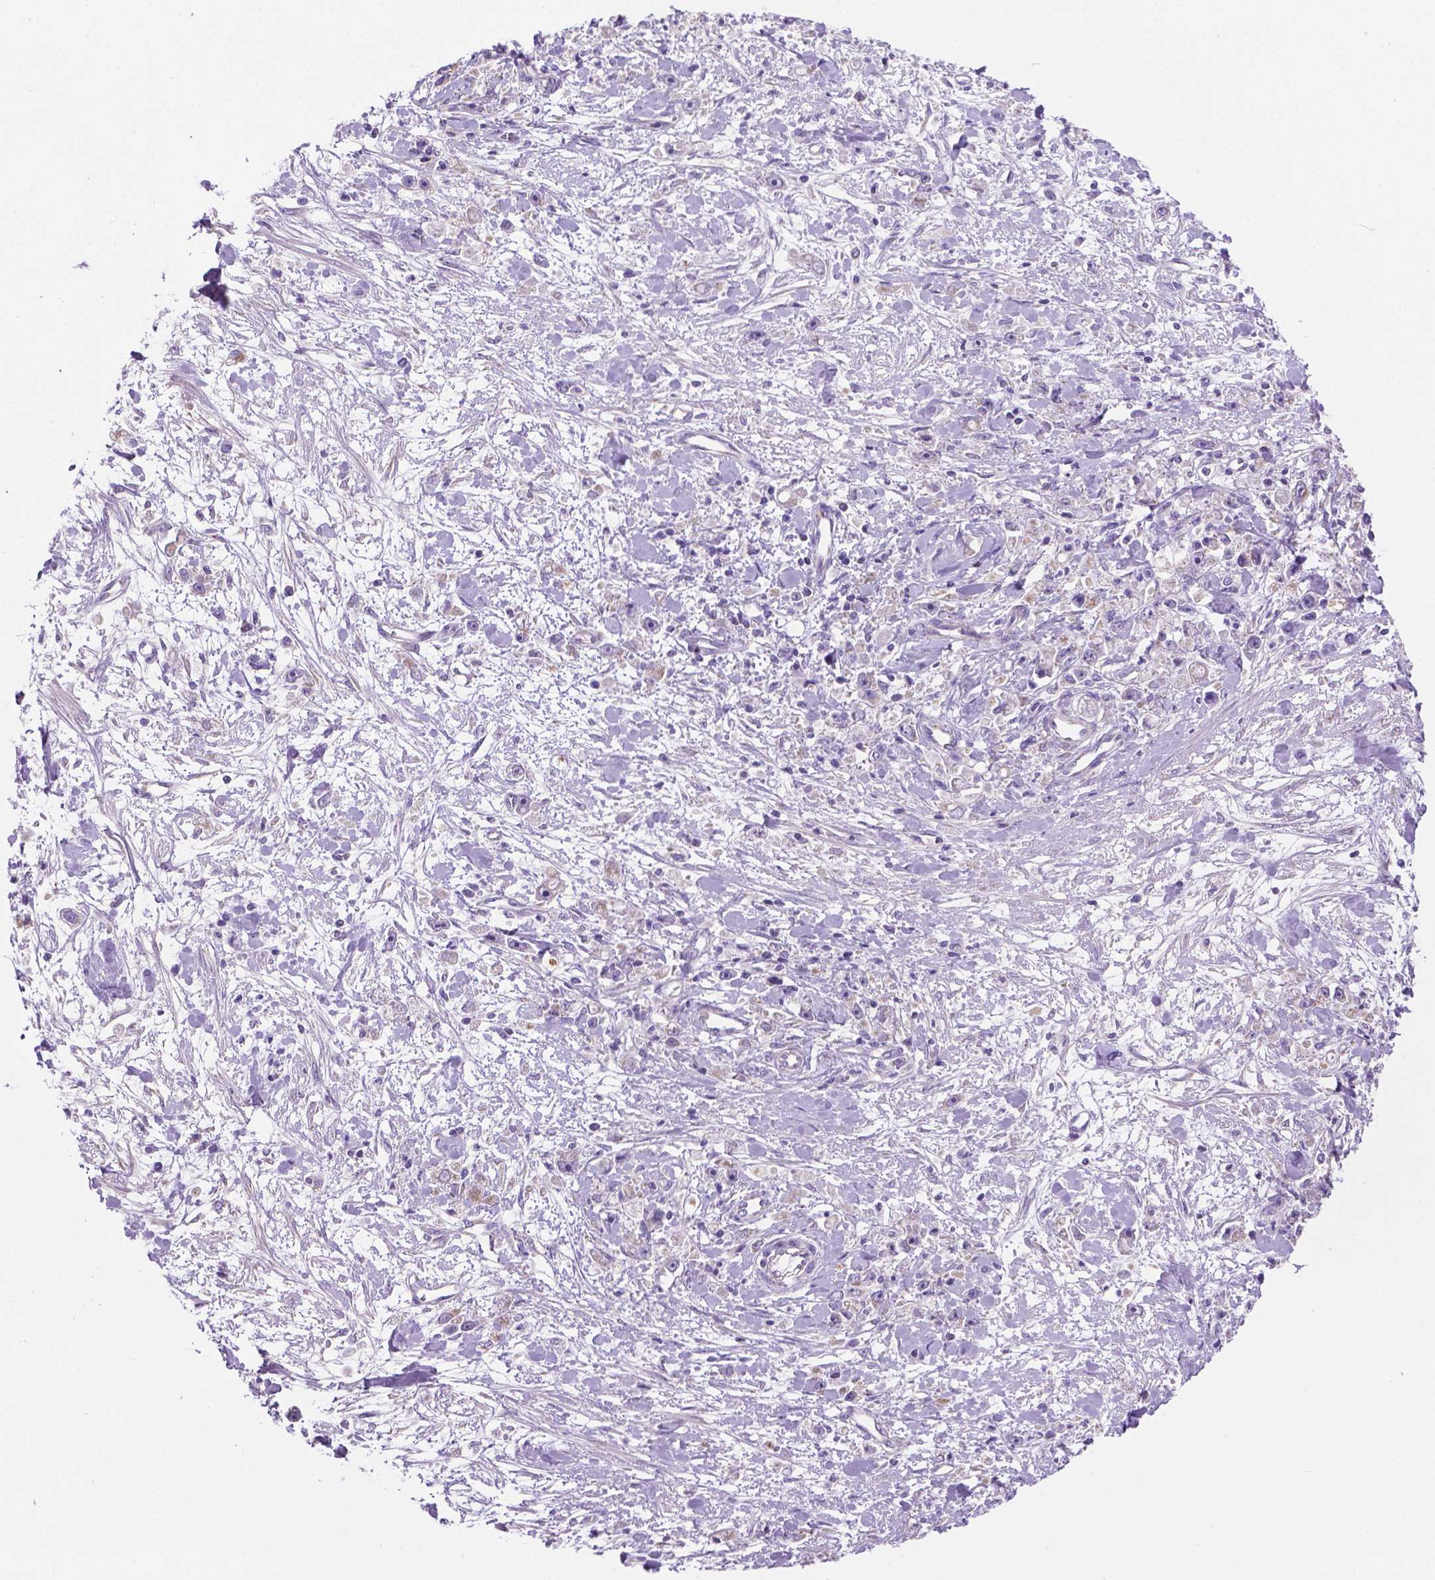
{"staining": {"intensity": "negative", "quantity": "none", "location": "none"}, "tissue": "stomach cancer", "cell_type": "Tumor cells", "image_type": "cancer", "snomed": [{"axis": "morphology", "description": "Adenocarcinoma, NOS"}, {"axis": "topography", "description": "Stomach"}], "caption": "Stomach cancer (adenocarcinoma) was stained to show a protein in brown. There is no significant expression in tumor cells.", "gene": "CSPG5", "patient": {"sex": "female", "age": 59}}